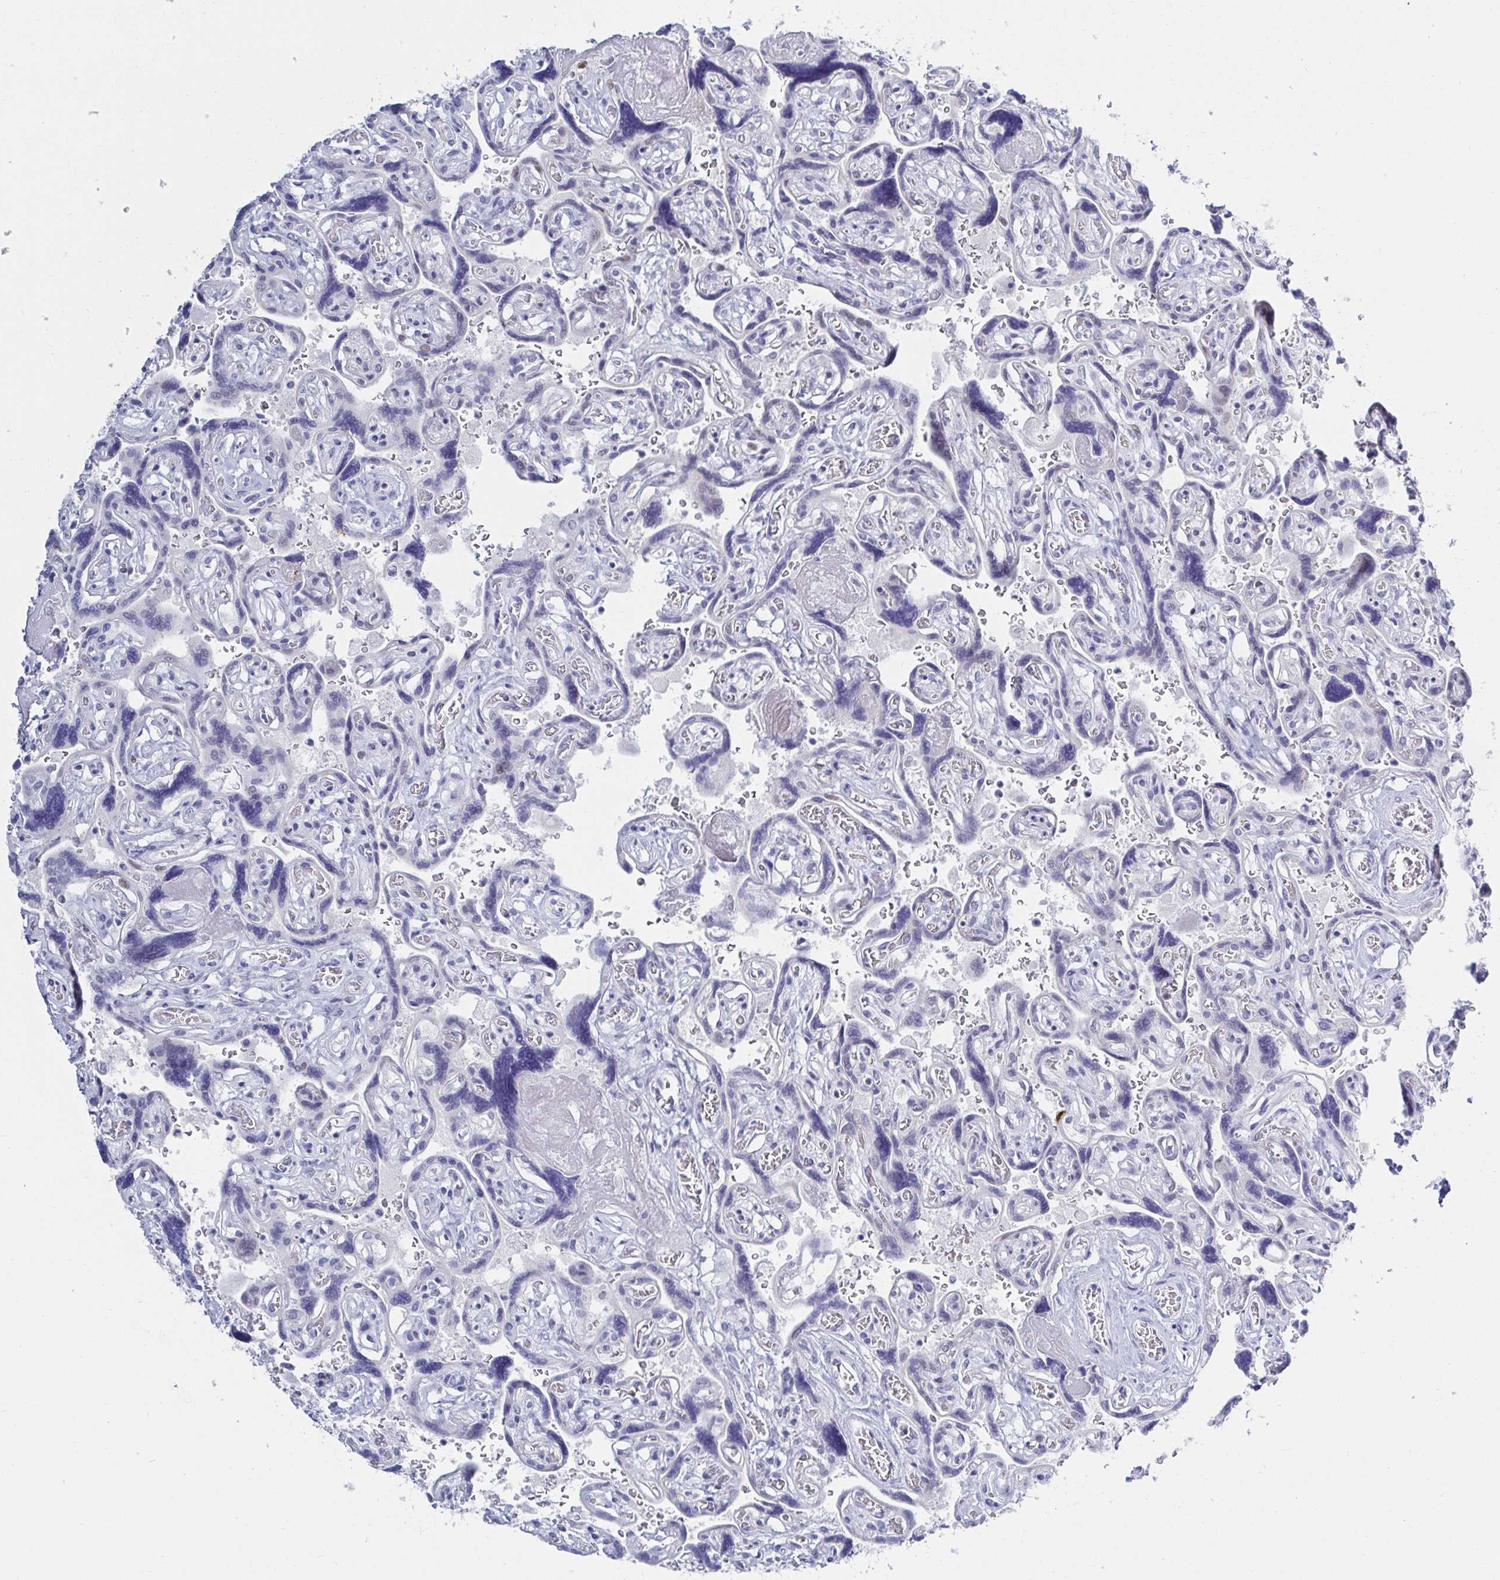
{"staining": {"intensity": "negative", "quantity": "none", "location": "none"}, "tissue": "placenta", "cell_type": "Decidual cells", "image_type": "normal", "snomed": [{"axis": "morphology", "description": "Normal tissue, NOS"}, {"axis": "topography", "description": "Placenta"}], "caption": "Decidual cells show no significant protein staining in normal placenta. Brightfield microscopy of immunohistochemistry (IHC) stained with DAB (3,3'-diaminobenzidine) (brown) and hematoxylin (blue), captured at high magnification.", "gene": "OR10K1", "patient": {"sex": "female", "age": 32}}